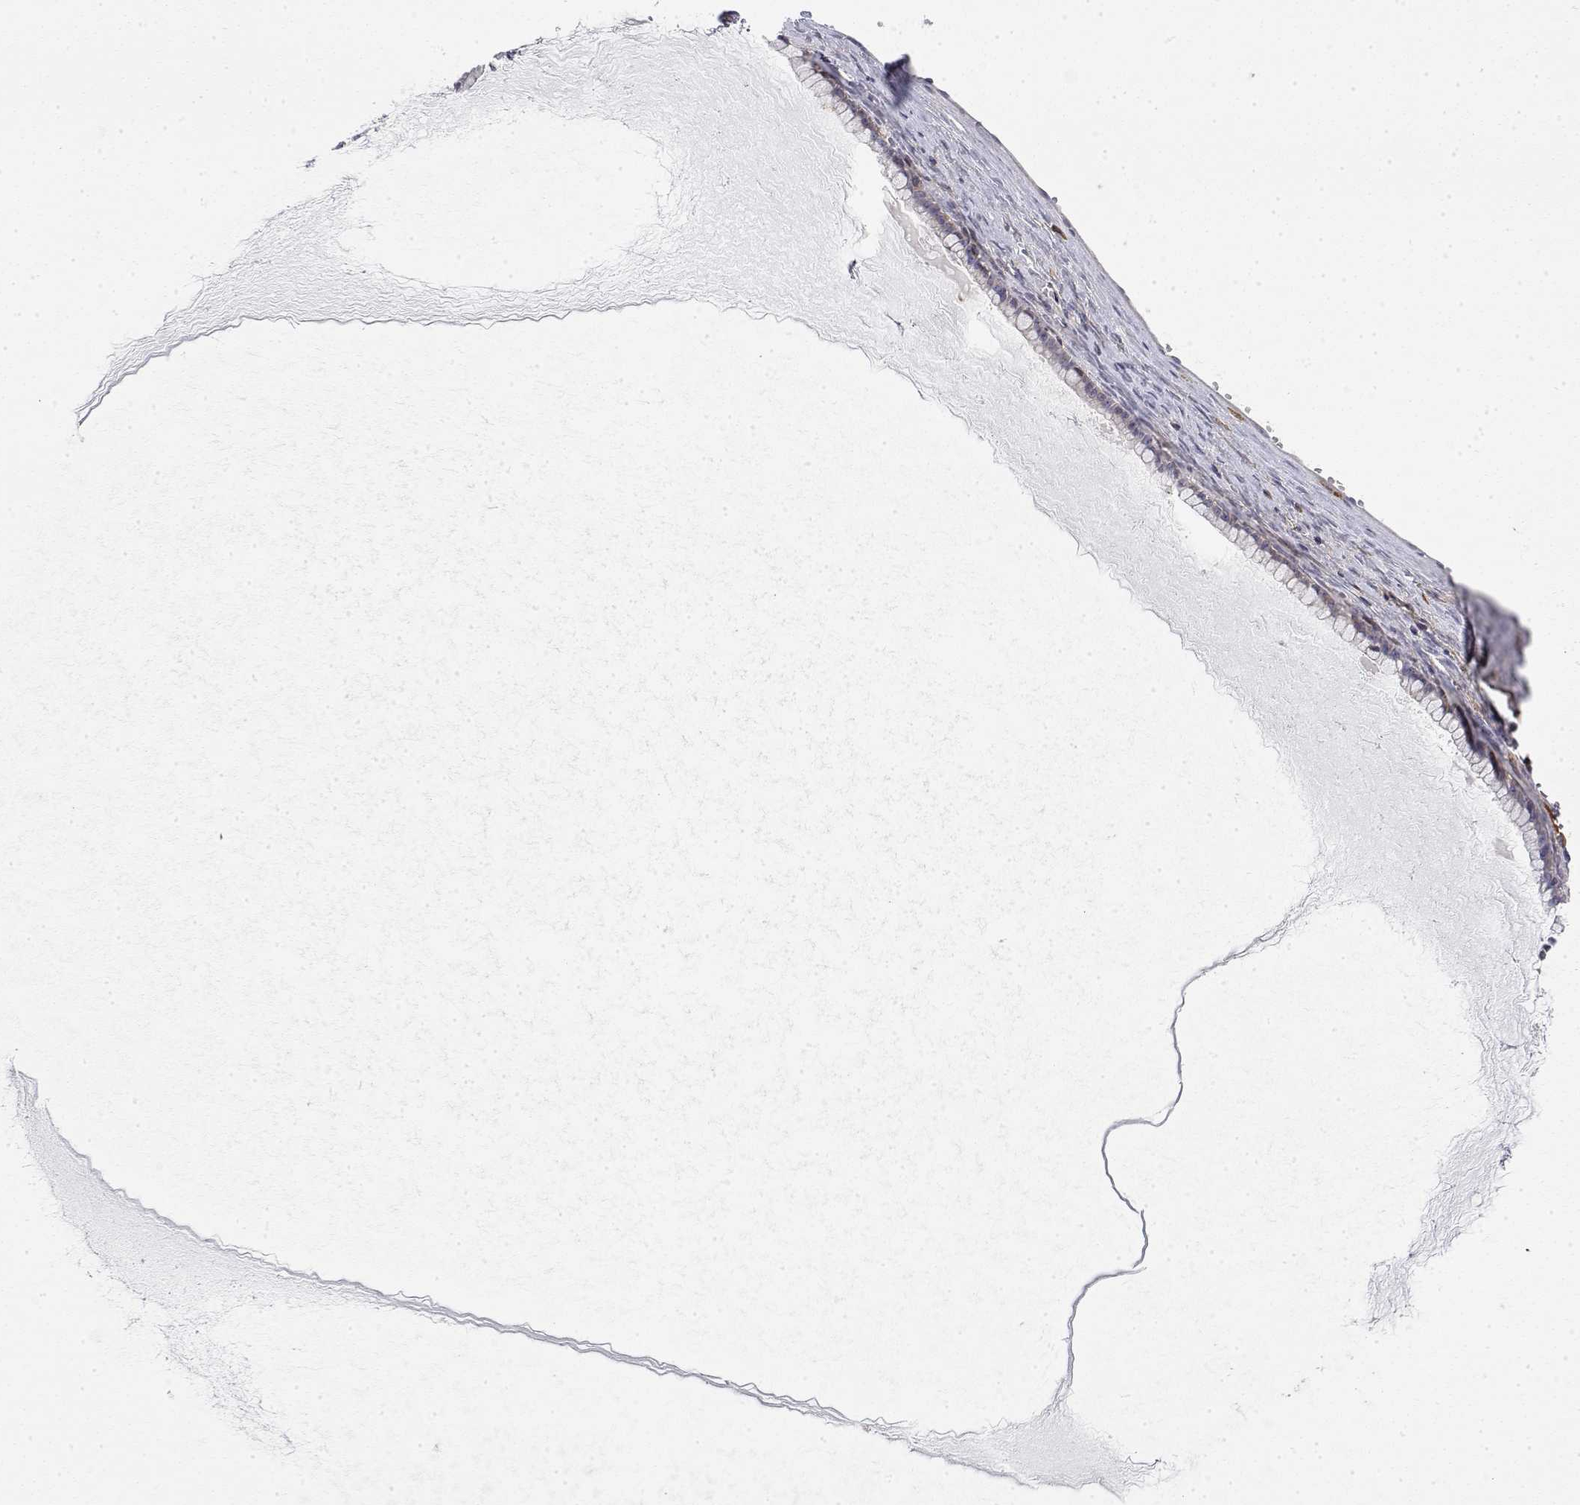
{"staining": {"intensity": "negative", "quantity": "none", "location": "none"}, "tissue": "ovarian cancer", "cell_type": "Tumor cells", "image_type": "cancer", "snomed": [{"axis": "morphology", "description": "Cystadenocarcinoma, mucinous, NOS"}, {"axis": "topography", "description": "Ovary"}], "caption": "Protein analysis of ovarian cancer (mucinous cystadenocarcinoma) exhibits no significant positivity in tumor cells. (DAB (3,3'-diaminobenzidine) IHC, high magnification).", "gene": "IGFBP4", "patient": {"sex": "female", "age": 41}}